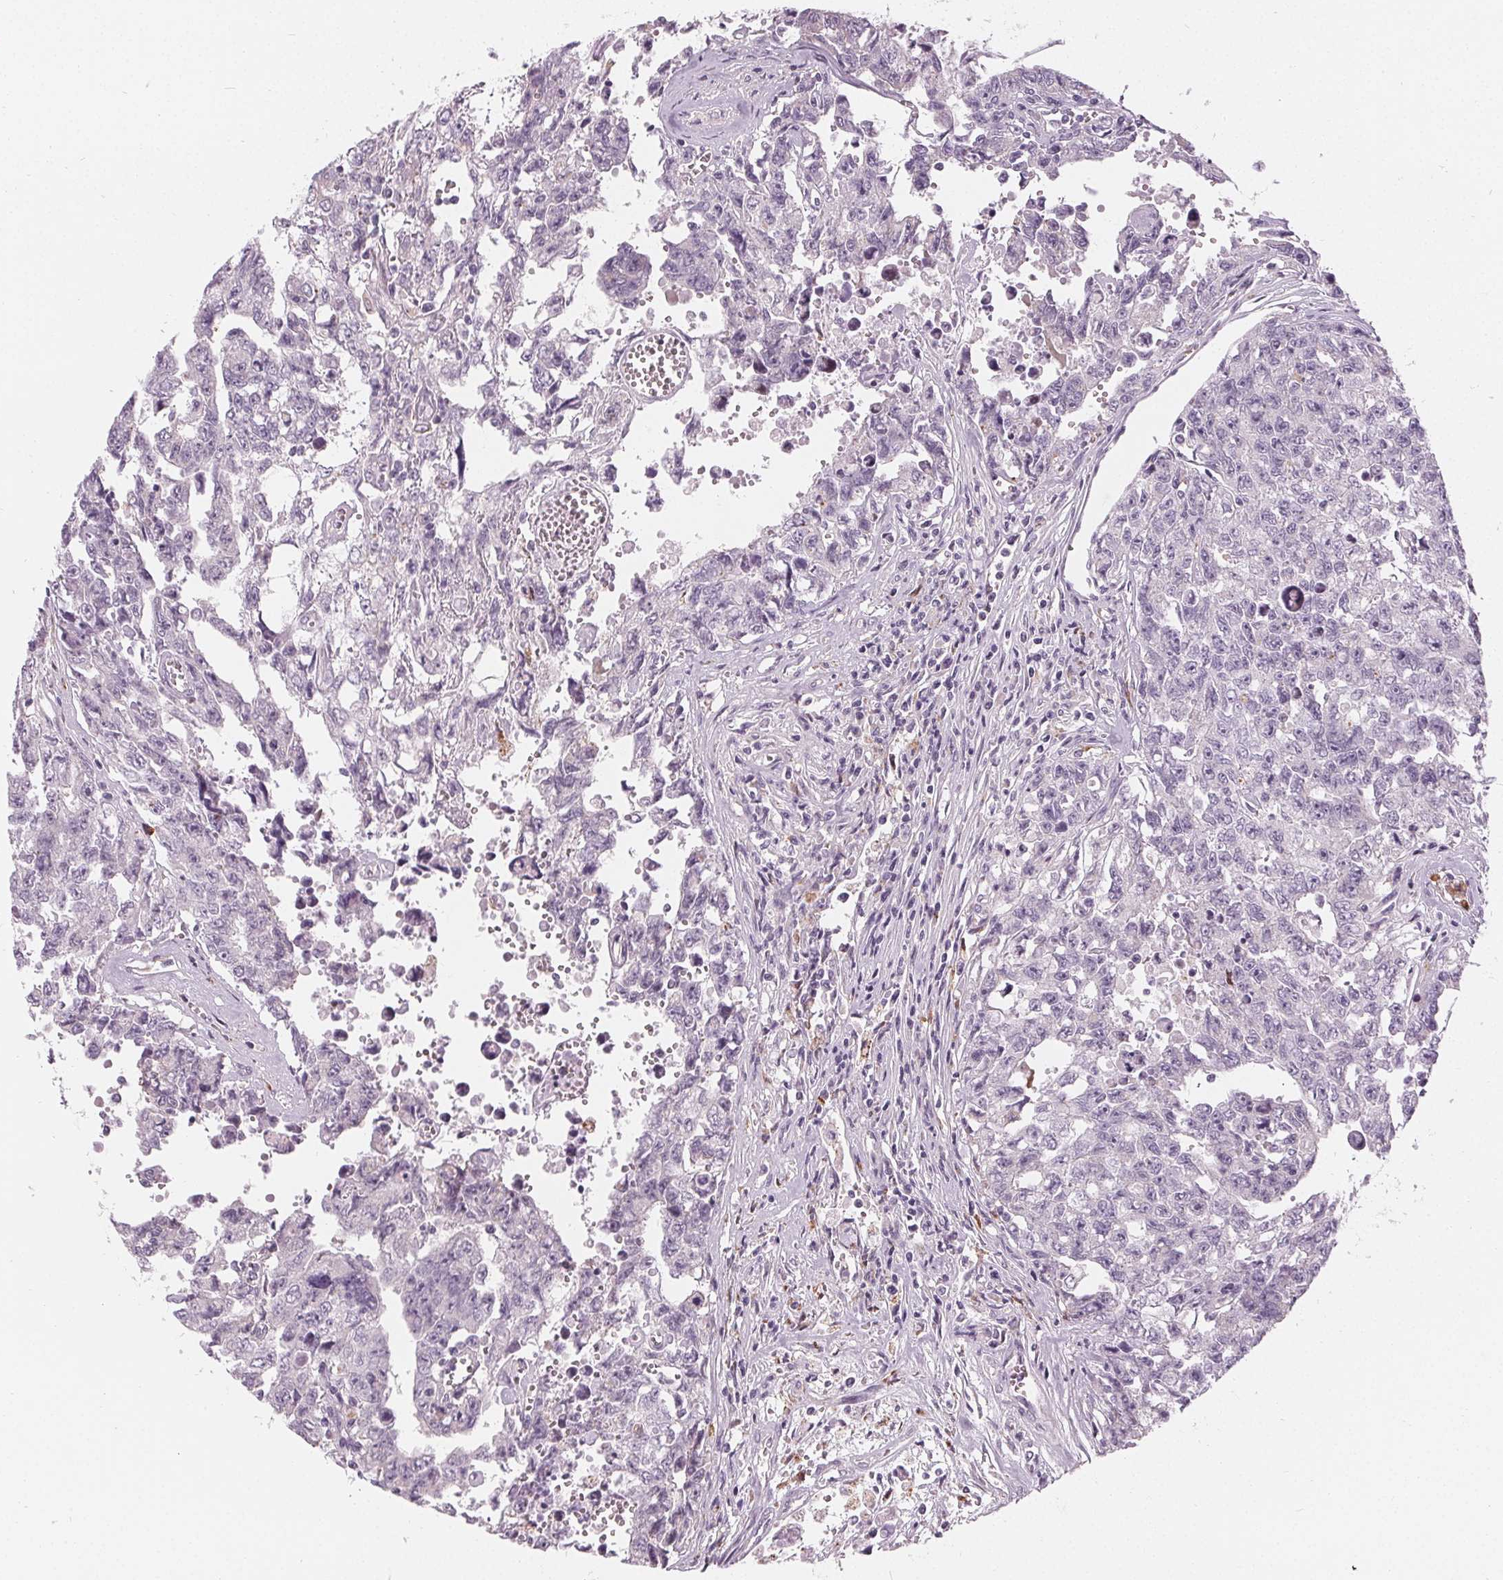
{"staining": {"intensity": "negative", "quantity": "none", "location": "none"}, "tissue": "testis cancer", "cell_type": "Tumor cells", "image_type": "cancer", "snomed": [{"axis": "morphology", "description": "Carcinoma, Embryonal, NOS"}, {"axis": "topography", "description": "Testis"}], "caption": "Embryonal carcinoma (testis) was stained to show a protein in brown. There is no significant positivity in tumor cells.", "gene": "HOPX", "patient": {"sex": "male", "age": 24}}